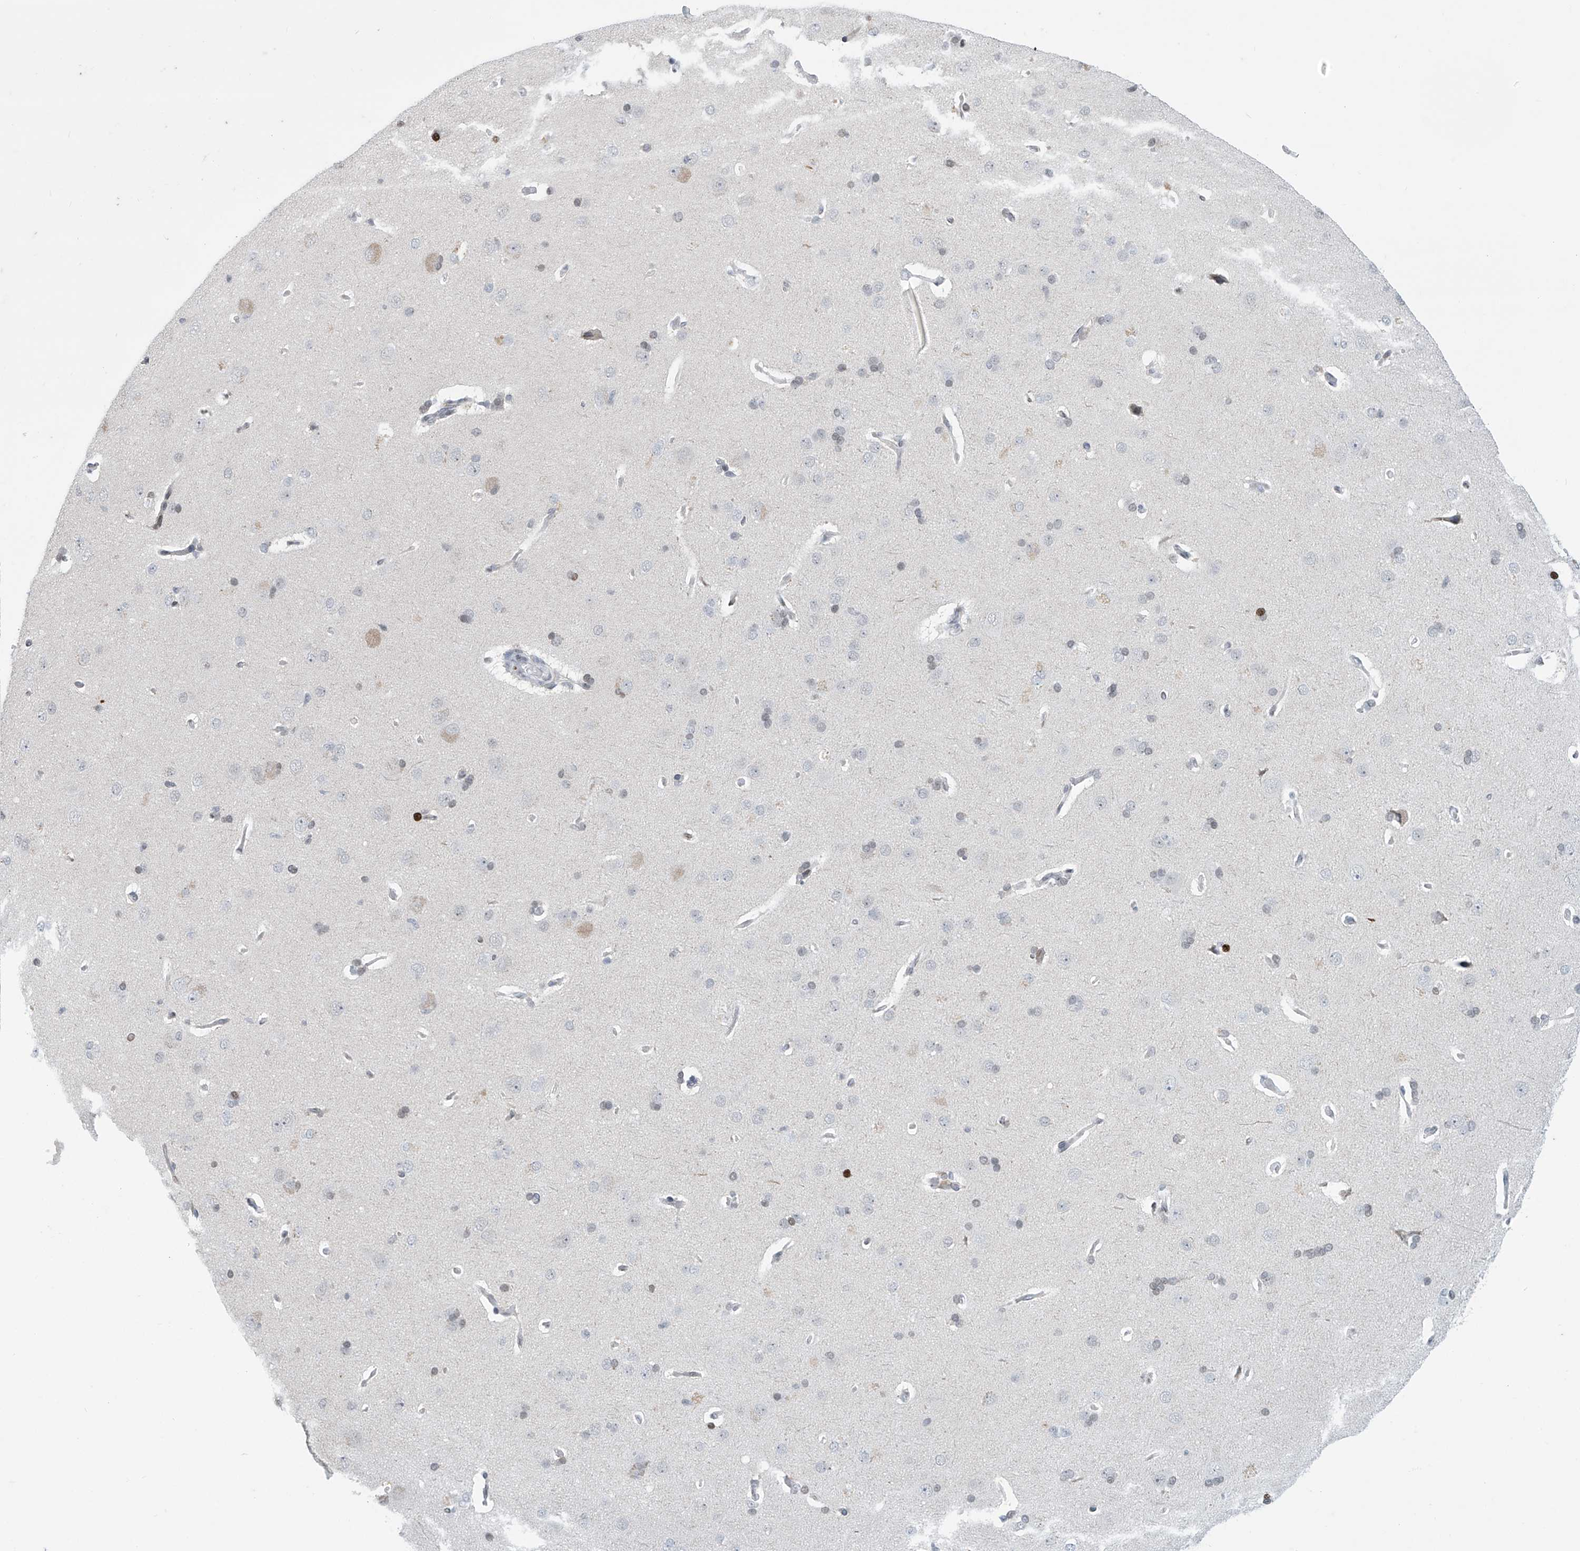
{"staining": {"intensity": "negative", "quantity": "none", "location": "none"}, "tissue": "cerebral cortex", "cell_type": "Endothelial cells", "image_type": "normal", "snomed": [{"axis": "morphology", "description": "Normal tissue, NOS"}, {"axis": "topography", "description": "Cerebral cortex"}], "caption": "This is an immunohistochemistry micrograph of unremarkable cerebral cortex. There is no expression in endothelial cells.", "gene": "RFX7", "patient": {"sex": "male", "age": 62}}